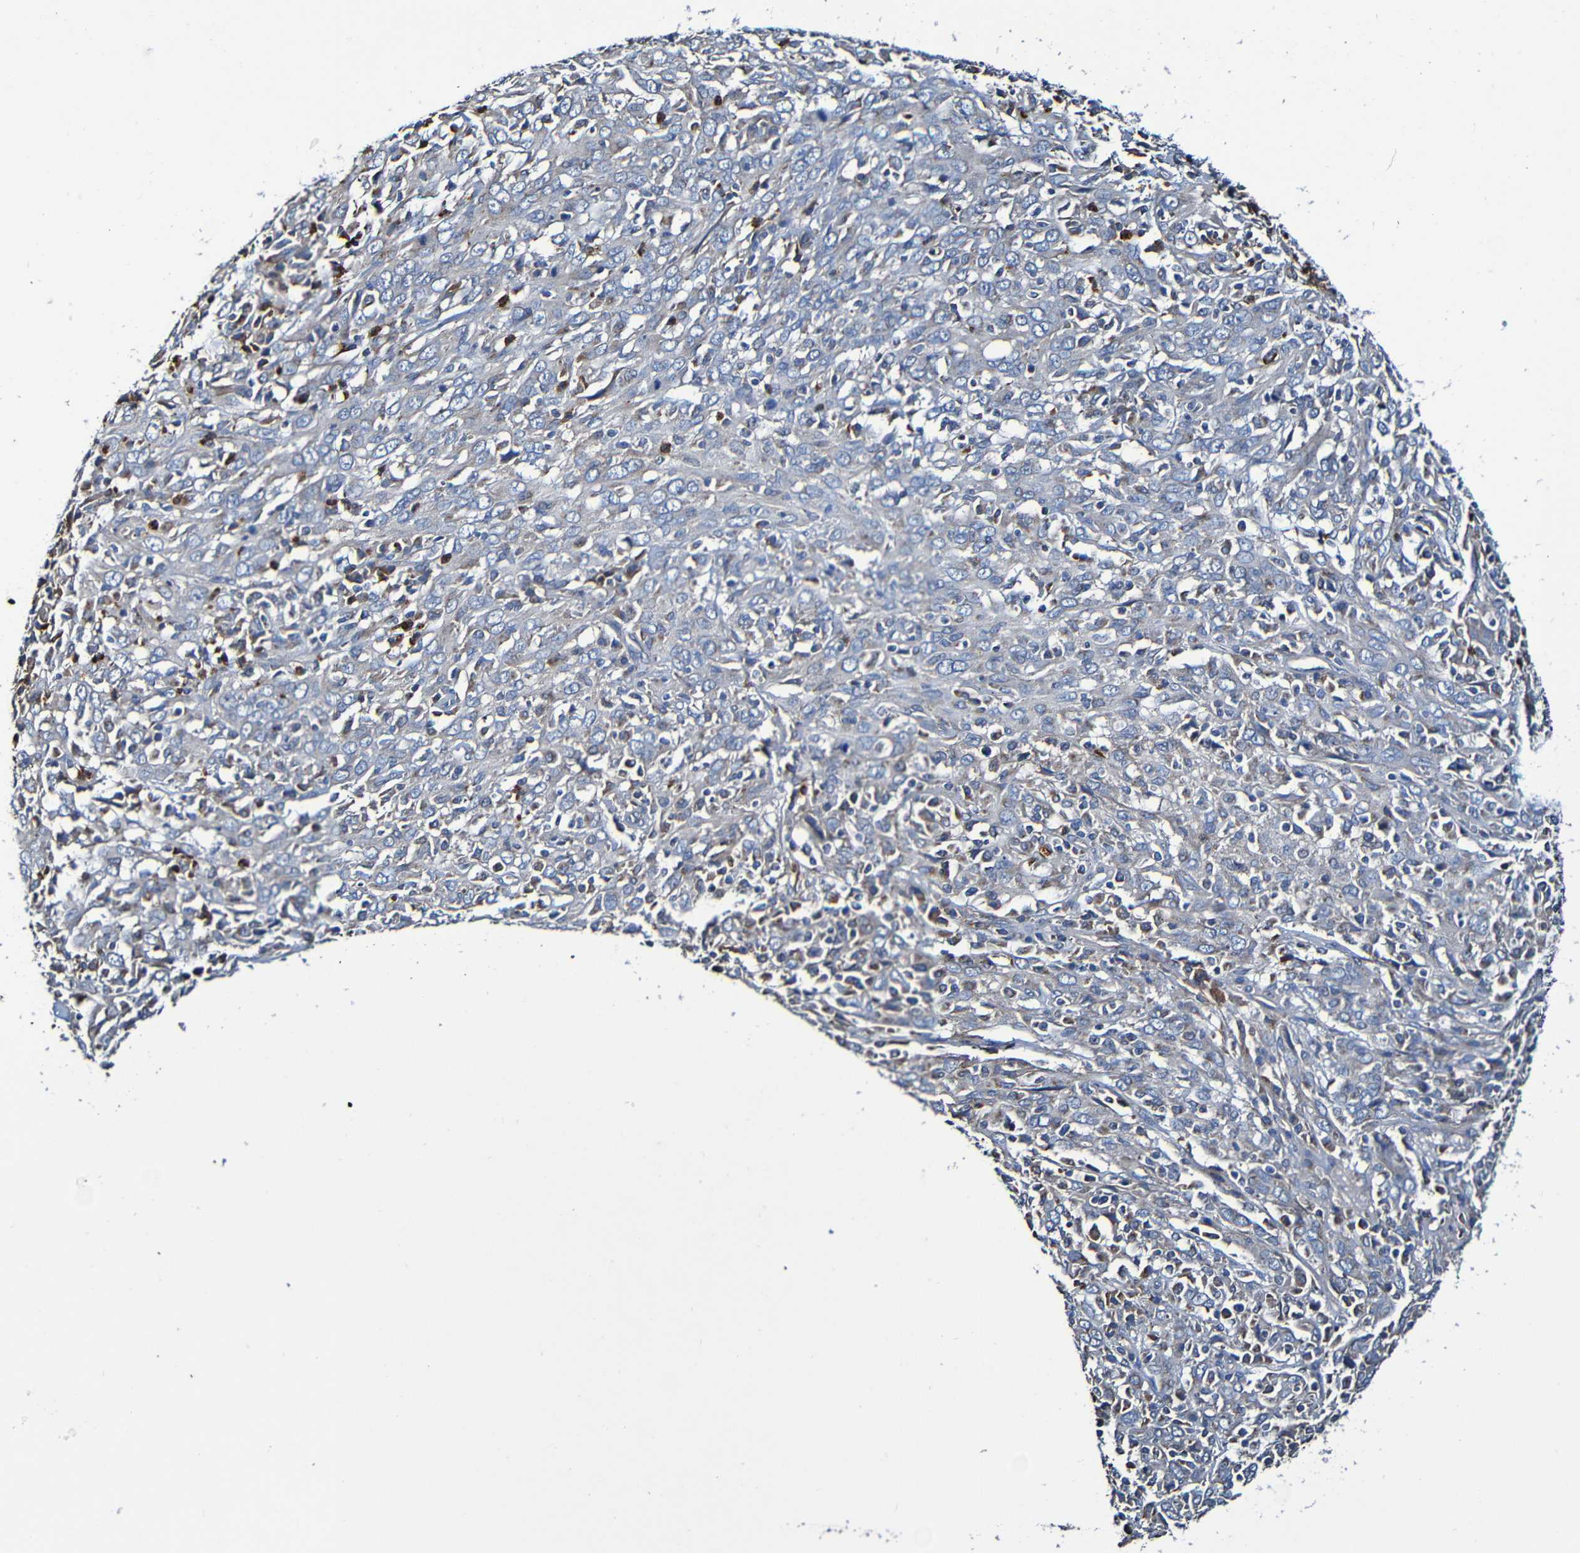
{"staining": {"intensity": "negative", "quantity": "none", "location": "none"}, "tissue": "cervical cancer", "cell_type": "Tumor cells", "image_type": "cancer", "snomed": [{"axis": "morphology", "description": "Squamous cell carcinoma, NOS"}, {"axis": "topography", "description": "Cervix"}], "caption": "A micrograph of human cervical cancer is negative for staining in tumor cells.", "gene": "ADAM15", "patient": {"sex": "female", "age": 46}}